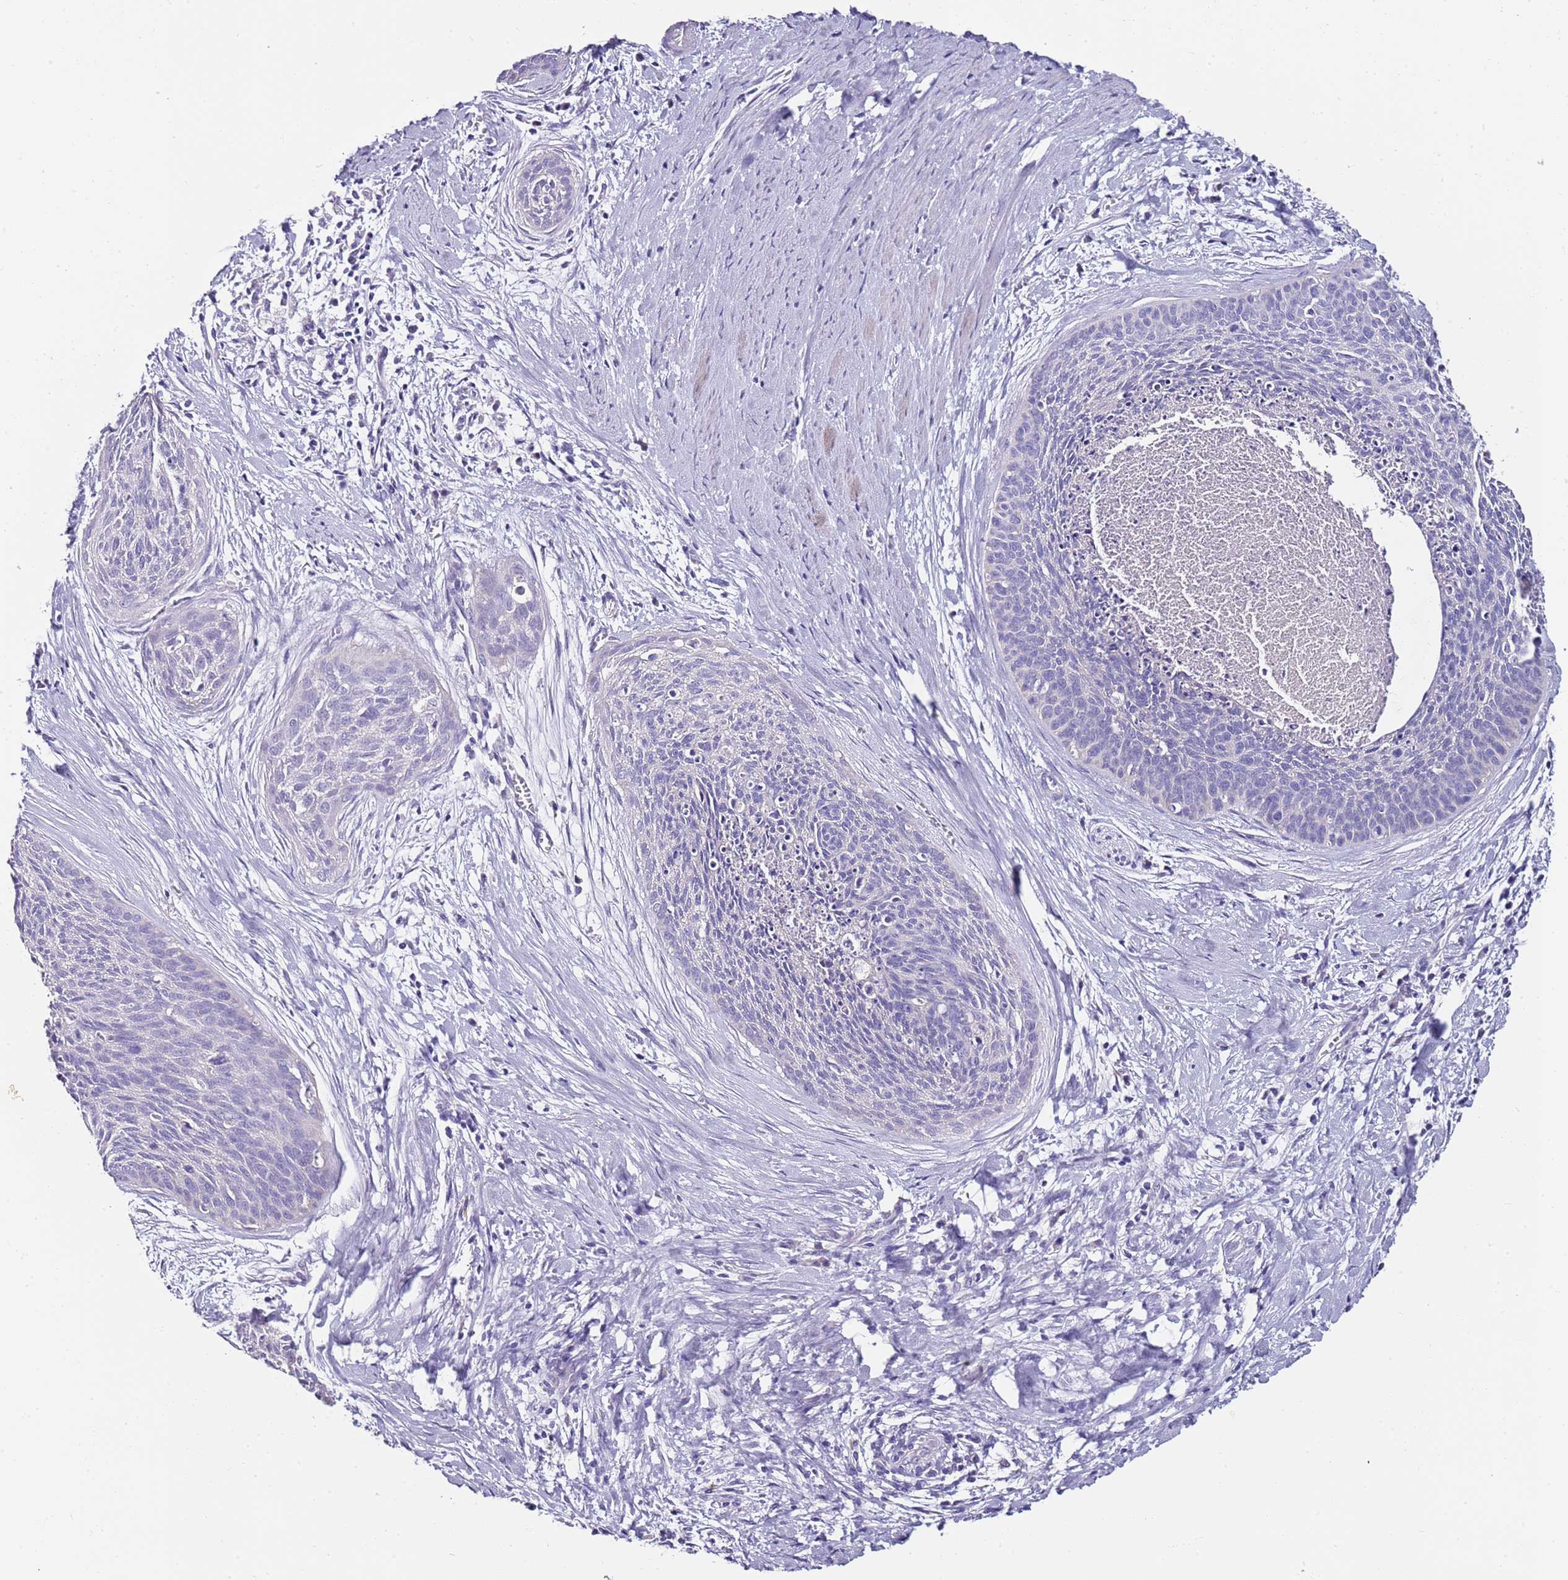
{"staining": {"intensity": "negative", "quantity": "none", "location": "none"}, "tissue": "cervical cancer", "cell_type": "Tumor cells", "image_type": "cancer", "snomed": [{"axis": "morphology", "description": "Squamous cell carcinoma, NOS"}, {"axis": "topography", "description": "Cervix"}], "caption": "Immunohistochemistry (IHC) photomicrograph of neoplastic tissue: human squamous cell carcinoma (cervical) stained with DAB demonstrates no significant protein staining in tumor cells. (Brightfield microscopy of DAB (3,3'-diaminobenzidine) immunohistochemistry at high magnification).", "gene": "MYBPC3", "patient": {"sex": "female", "age": 55}}